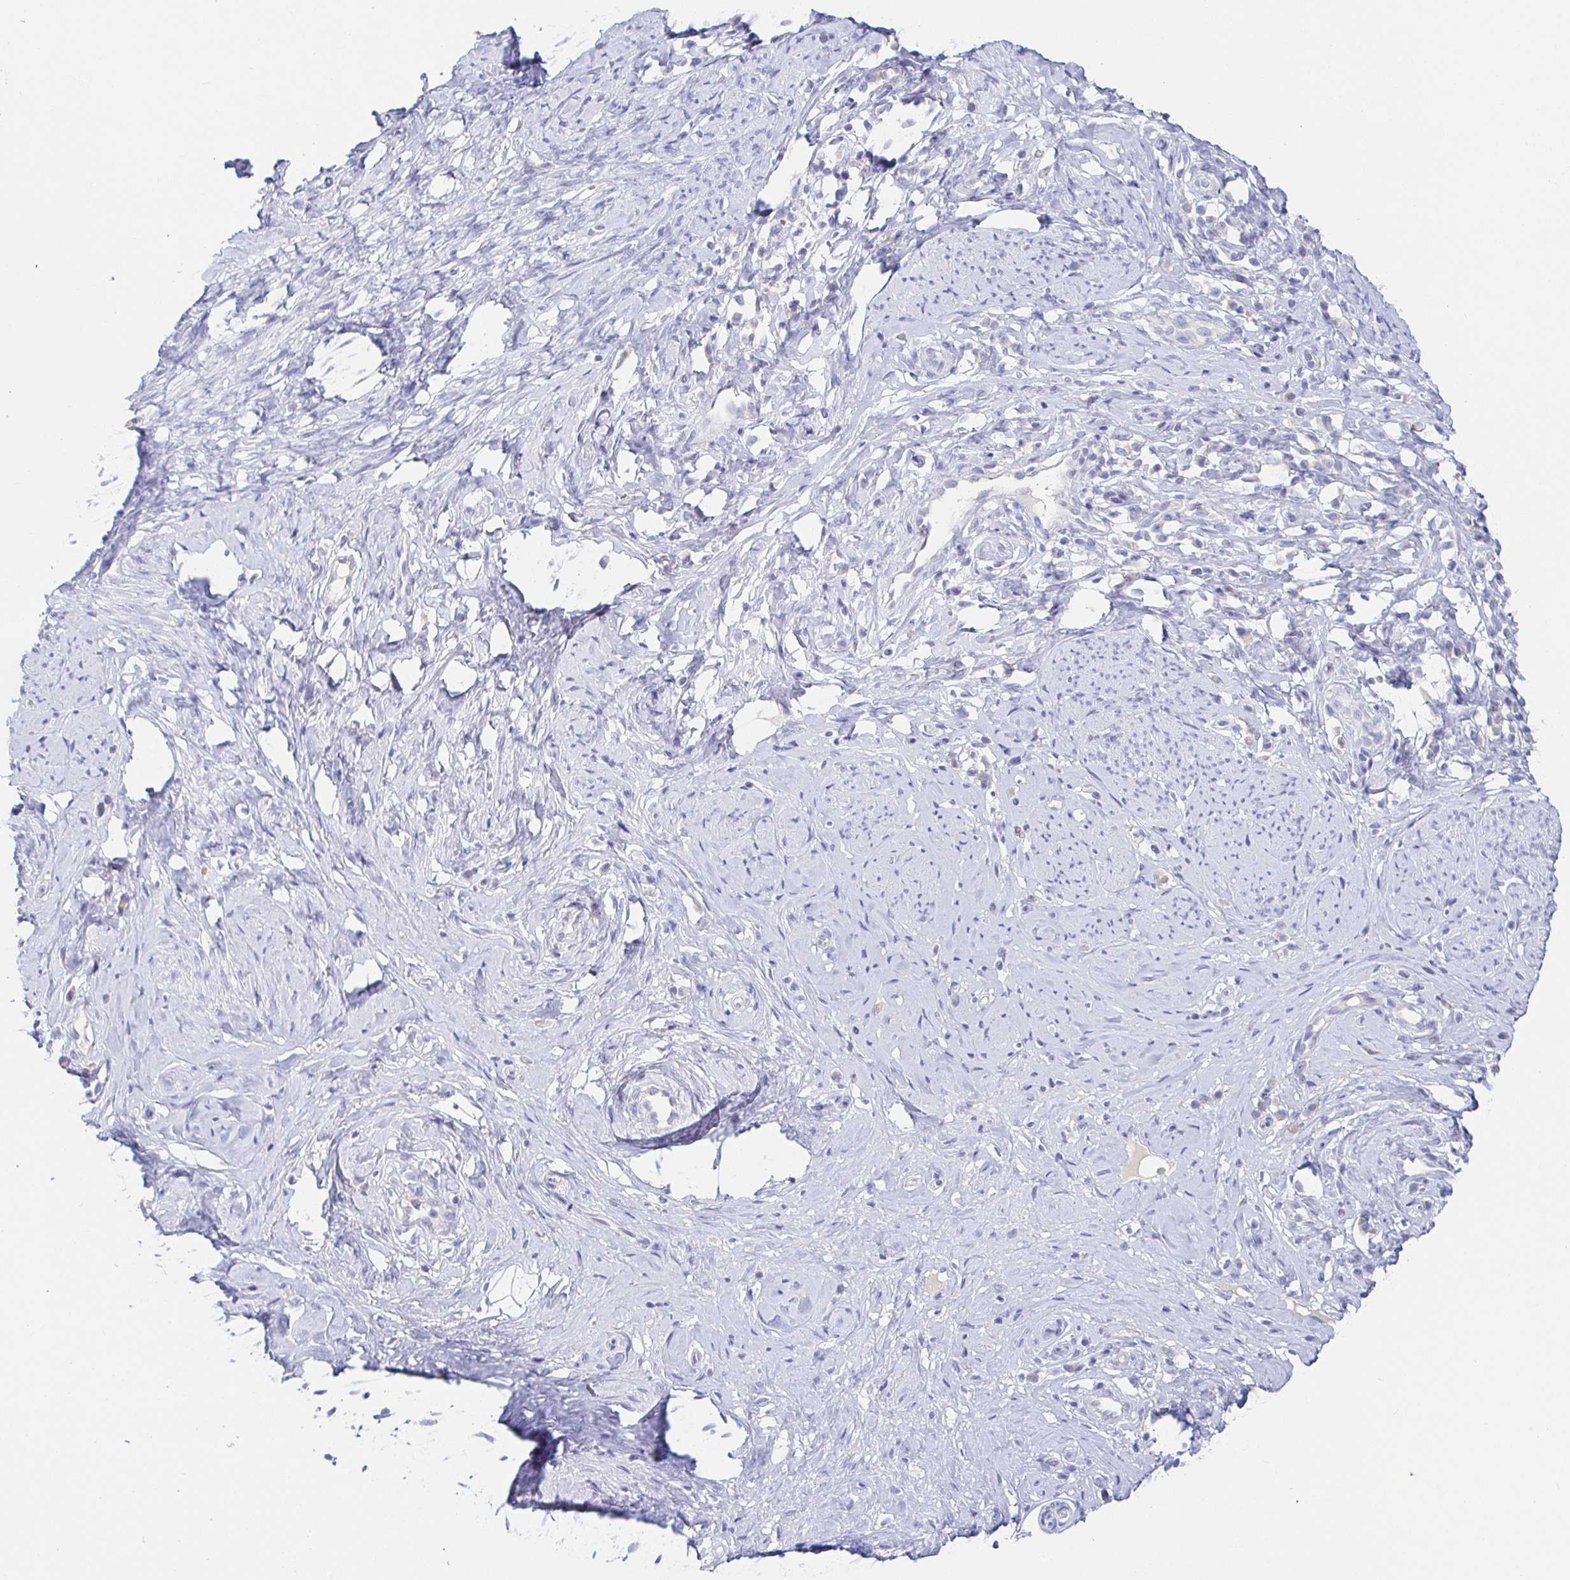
{"staining": {"intensity": "negative", "quantity": "none", "location": "none"}, "tissue": "cervical cancer", "cell_type": "Tumor cells", "image_type": "cancer", "snomed": [{"axis": "morphology", "description": "Squamous cell carcinoma, NOS"}, {"axis": "topography", "description": "Cervix"}], "caption": "Protein analysis of squamous cell carcinoma (cervical) exhibits no significant expression in tumor cells.", "gene": "PDE6B", "patient": {"sex": "female", "age": 75}}